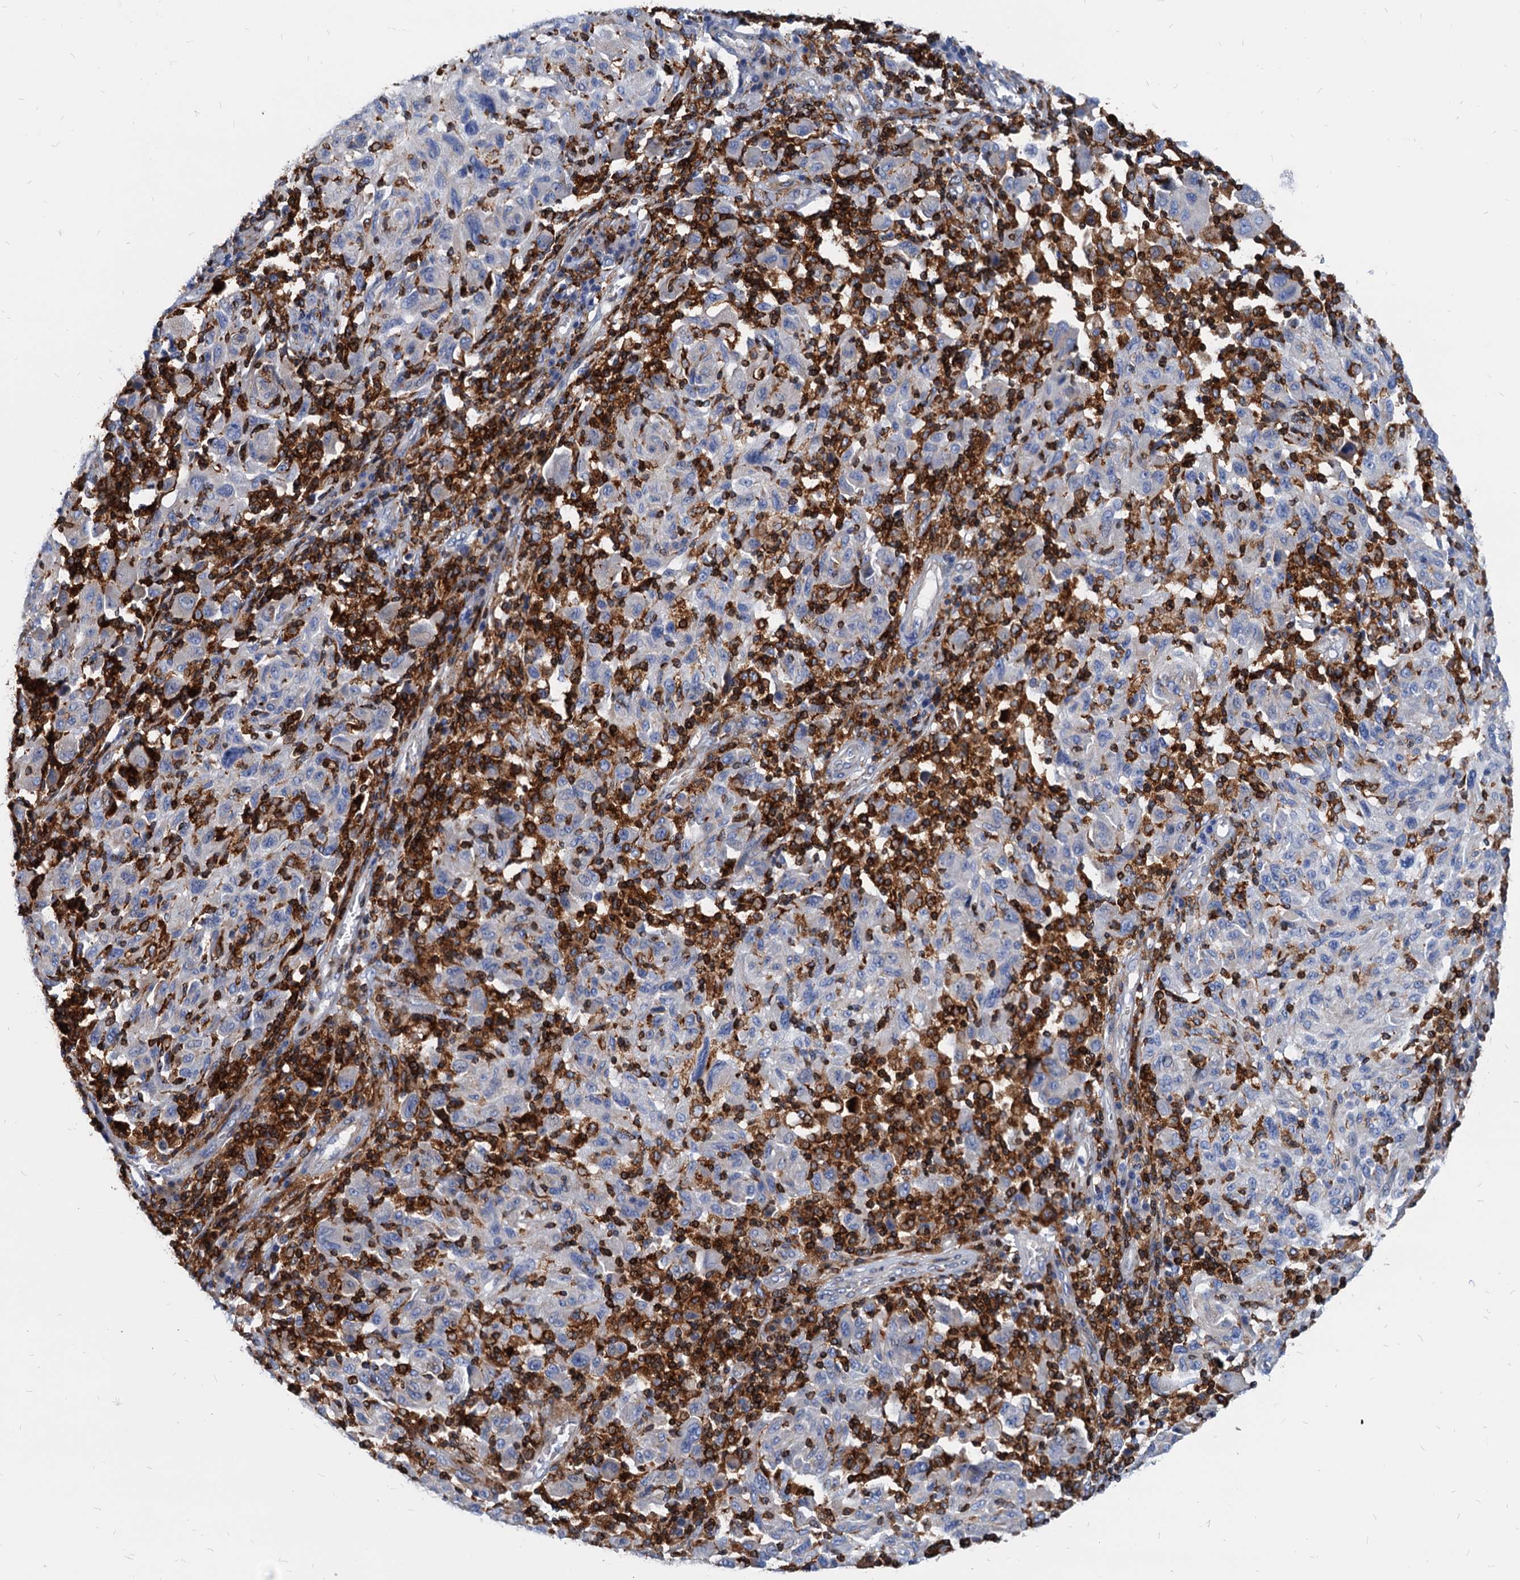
{"staining": {"intensity": "negative", "quantity": "none", "location": "none"}, "tissue": "melanoma", "cell_type": "Tumor cells", "image_type": "cancer", "snomed": [{"axis": "morphology", "description": "Malignant melanoma, NOS"}, {"axis": "topography", "description": "Skin"}], "caption": "This is a histopathology image of immunohistochemistry staining of melanoma, which shows no staining in tumor cells.", "gene": "LCP2", "patient": {"sex": "male", "age": 53}}